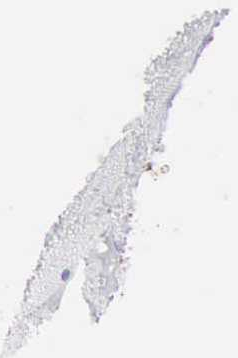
{"staining": {"intensity": "weak", "quantity": ">75%", "location": "cytoplasmic/membranous"}, "tissue": "smooth muscle", "cell_type": "Smooth muscle cells", "image_type": "normal", "snomed": [{"axis": "morphology", "description": "Normal tissue, NOS"}, {"axis": "topography", "description": "Joint tissue"}], "caption": "Immunohistochemistry (IHC) image of unremarkable smooth muscle: smooth muscle stained using immunohistochemistry shows low levels of weak protein expression localized specifically in the cytoplasmic/membranous of smooth muscle cells, appearing as a cytoplasmic/membranous brown color.", "gene": "PDCD4", "patient": {"sex": "female", "age": 20}}